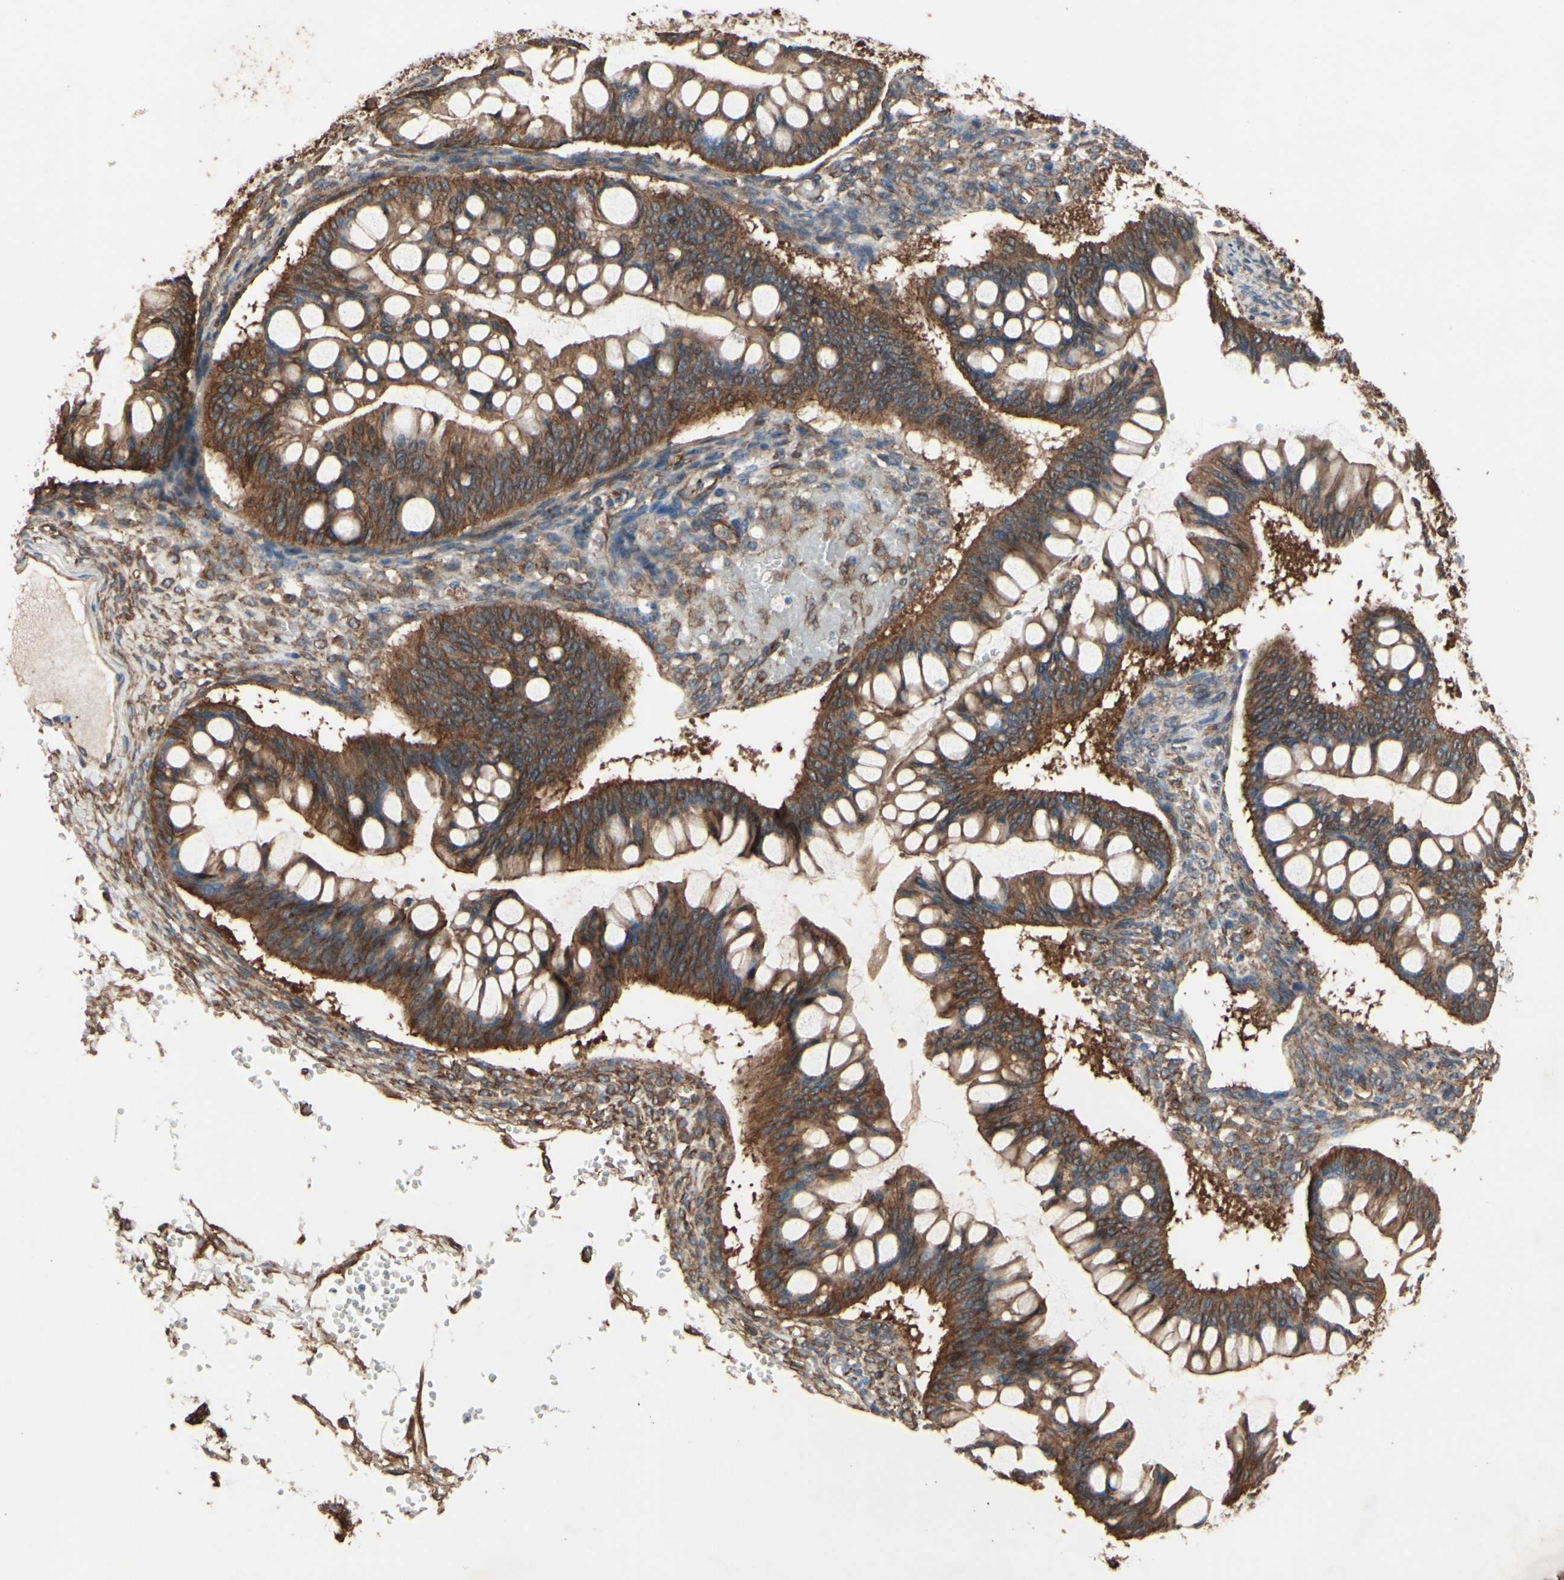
{"staining": {"intensity": "moderate", "quantity": ">75%", "location": "cytoplasmic/membranous"}, "tissue": "ovarian cancer", "cell_type": "Tumor cells", "image_type": "cancer", "snomed": [{"axis": "morphology", "description": "Cystadenocarcinoma, mucinous, NOS"}, {"axis": "topography", "description": "Ovary"}], "caption": "A histopathology image showing moderate cytoplasmic/membranous positivity in approximately >75% of tumor cells in mucinous cystadenocarcinoma (ovarian), as visualized by brown immunohistochemical staining.", "gene": "CTTNBP2", "patient": {"sex": "female", "age": 73}}